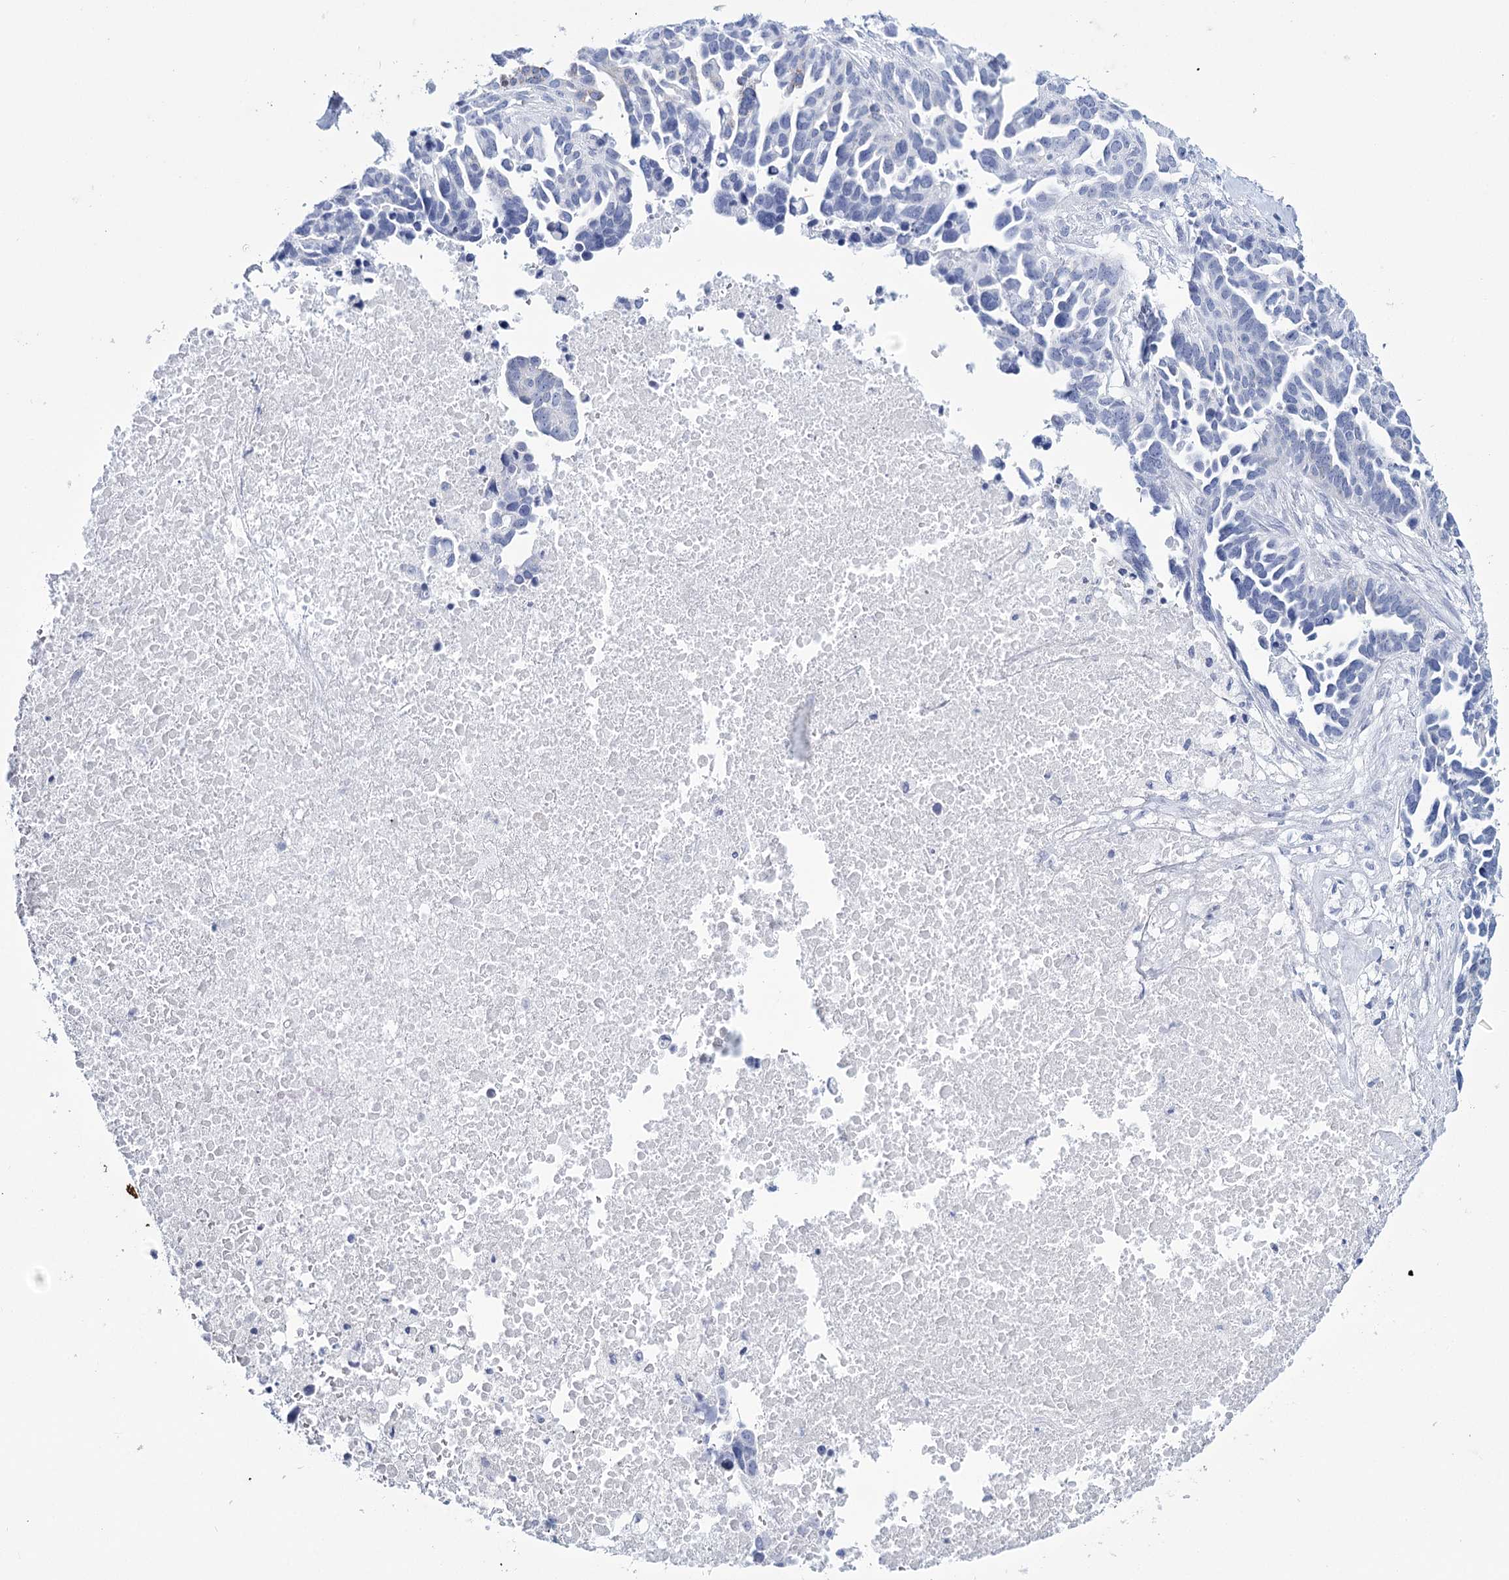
{"staining": {"intensity": "negative", "quantity": "none", "location": "none"}, "tissue": "ovarian cancer", "cell_type": "Tumor cells", "image_type": "cancer", "snomed": [{"axis": "morphology", "description": "Cystadenocarcinoma, serous, NOS"}, {"axis": "topography", "description": "Ovary"}], "caption": "This photomicrograph is of ovarian cancer stained with immunohistochemistry (IHC) to label a protein in brown with the nuclei are counter-stained blue. There is no positivity in tumor cells.", "gene": "RNF186", "patient": {"sex": "female", "age": 54}}